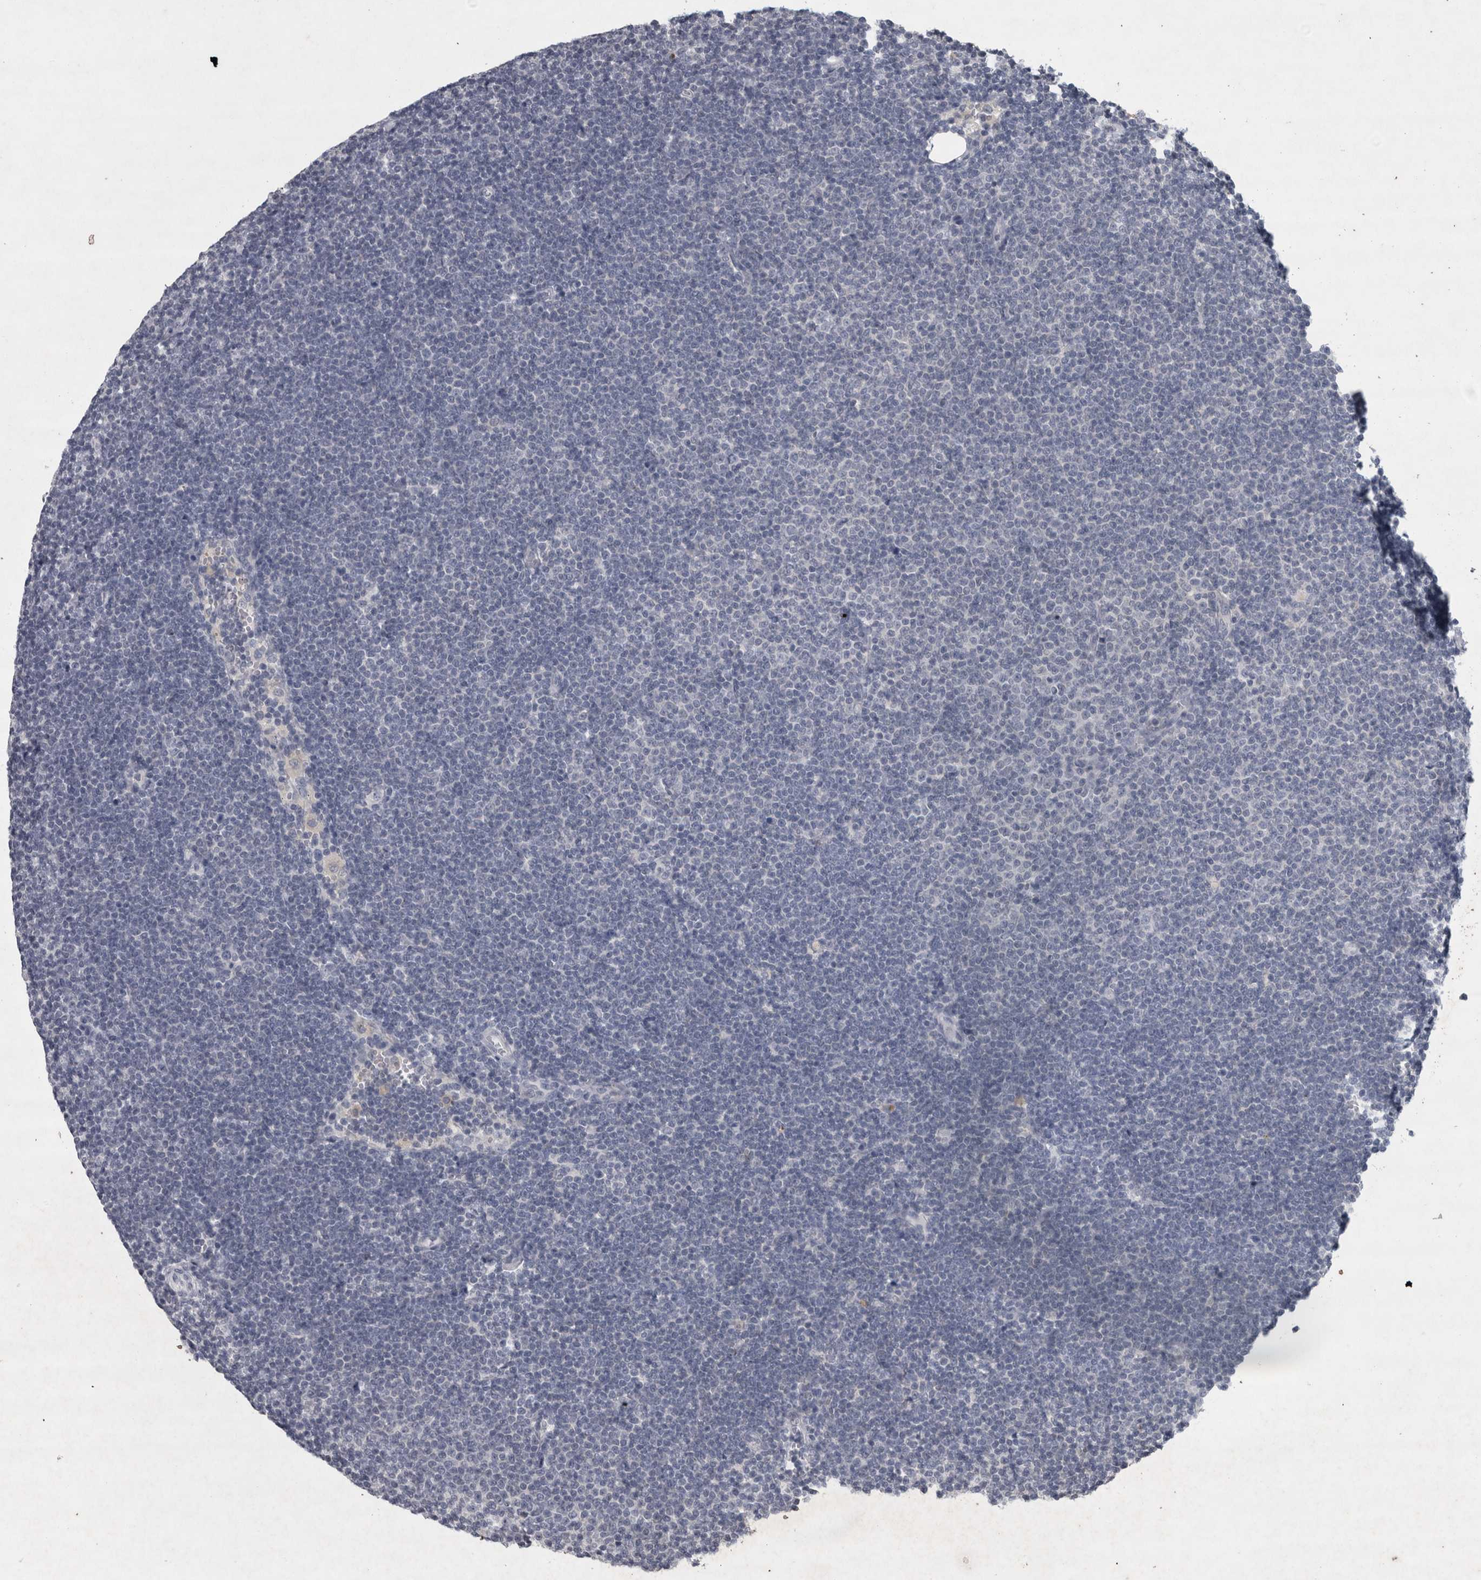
{"staining": {"intensity": "negative", "quantity": "none", "location": "none"}, "tissue": "lymphoma", "cell_type": "Tumor cells", "image_type": "cancer", "snomed": [{"axis": "morphology", "description": "Malignant lymphoma, non-Hodgkin's type, Low grade"}, {"axis": "topography", "description": "Lymph node"}], "caption": "Immunohistochemical staining of human low-grade malignant lymphoma, non-Hodgkin's type exhibits no significant expression in tumor cells. (DAB IHC visualized using brightfield microscopy, high magnification).", "gene": "WNT7A", "patient": {"sex": "female", "age": 53}}